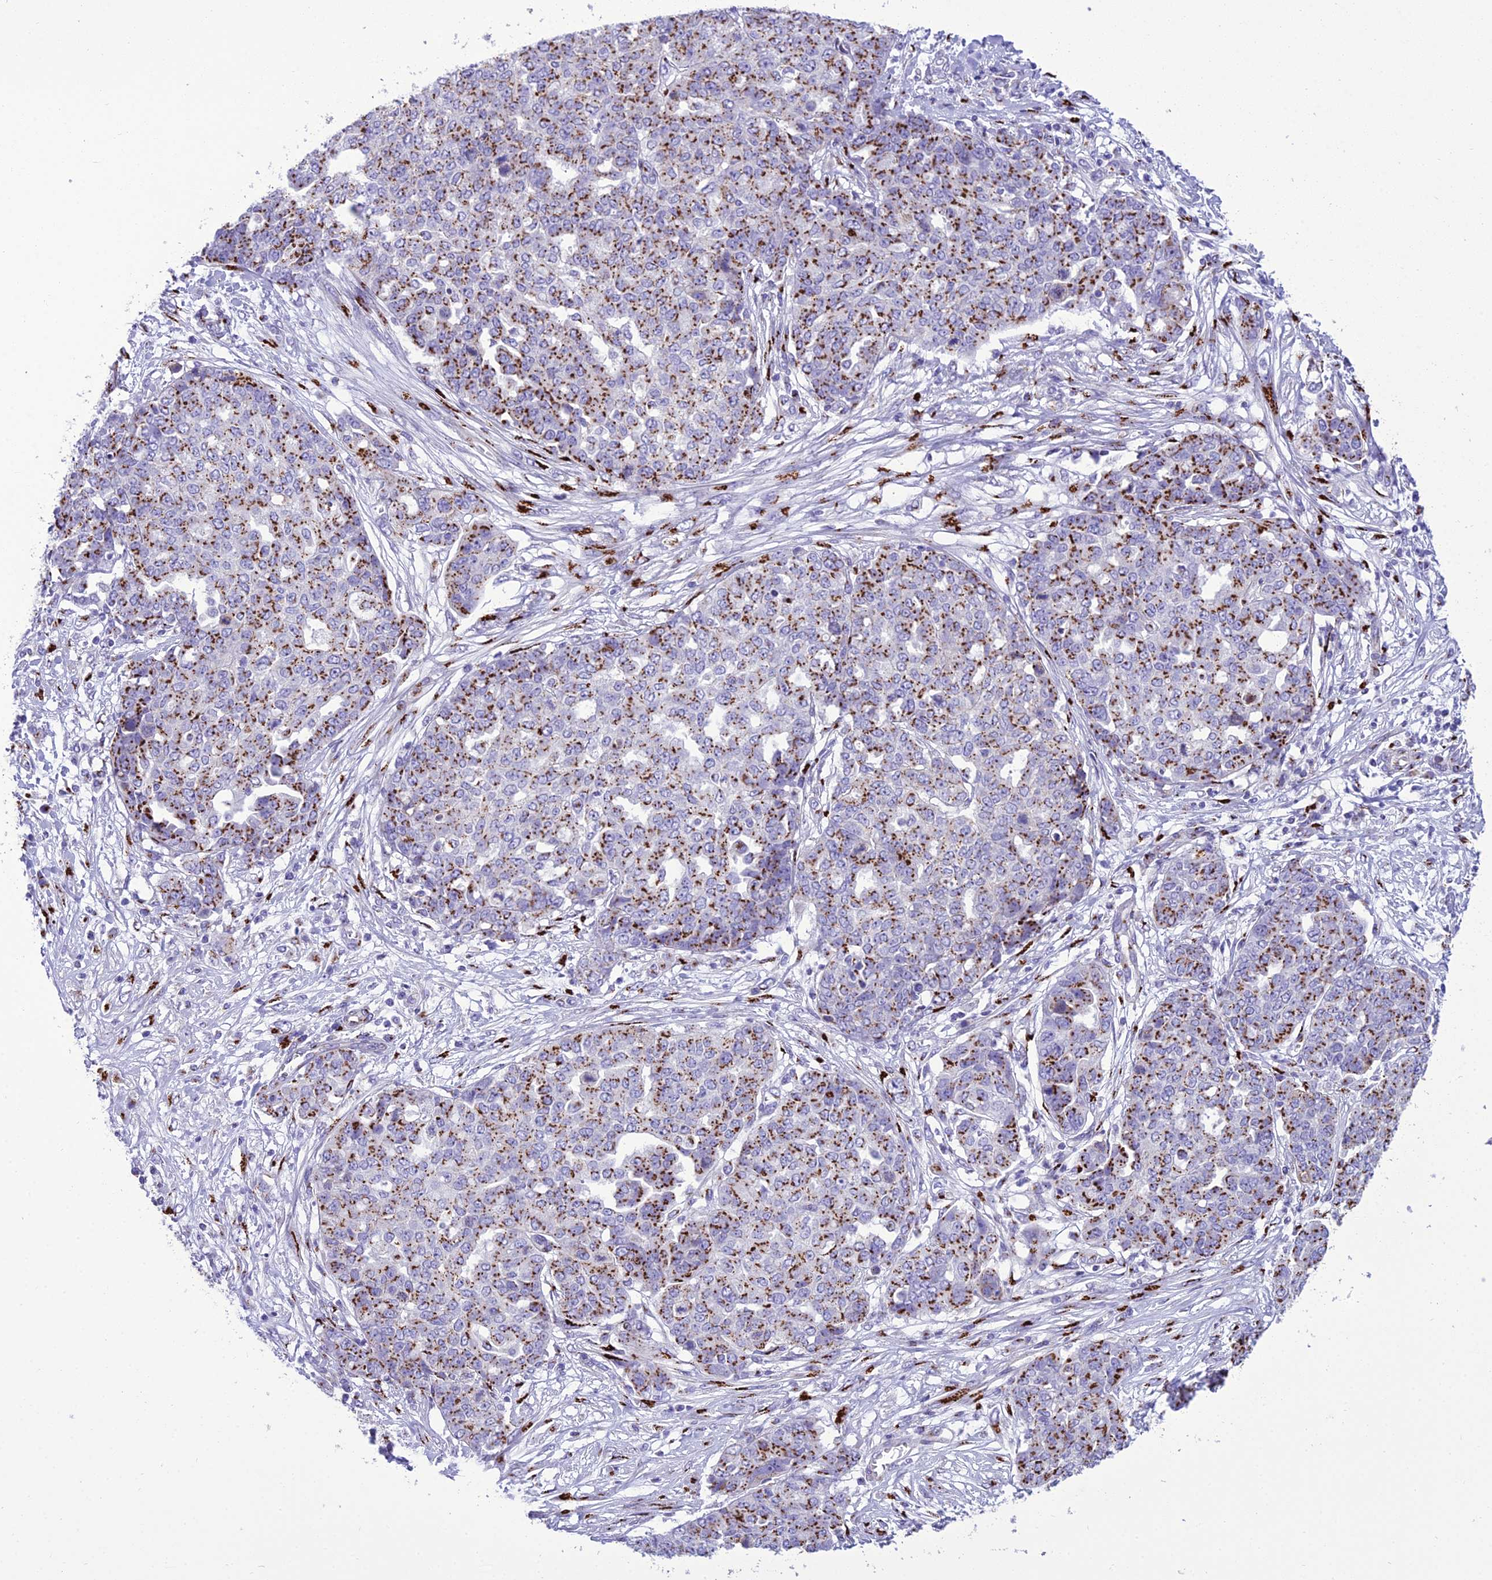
{"staining": {"intensity": "strong", "quantity": ">75%", "location": "cytoplasmic/membranous"}, "tissue": "ovarian cancer", "cell_type": "Tumor cells", "image_type": "cancer", "snomed": [{"axis": "morphology", "description": "Cystadenocarcinoma, serous, NOS"}, {"axis": "topography", "description": "Soft tissue"}, {"axis": "topography", "description": "Ovary"}], "caption": "Ovarian serous cystadenocarcinoma tissue demonstrates strong cytoplasmic/membranous staining in about >75% of tumor cells, visualized by immunohistochemistry.", "gene": "GOLM2", "patient": {"sex": "female", "age": 57}}